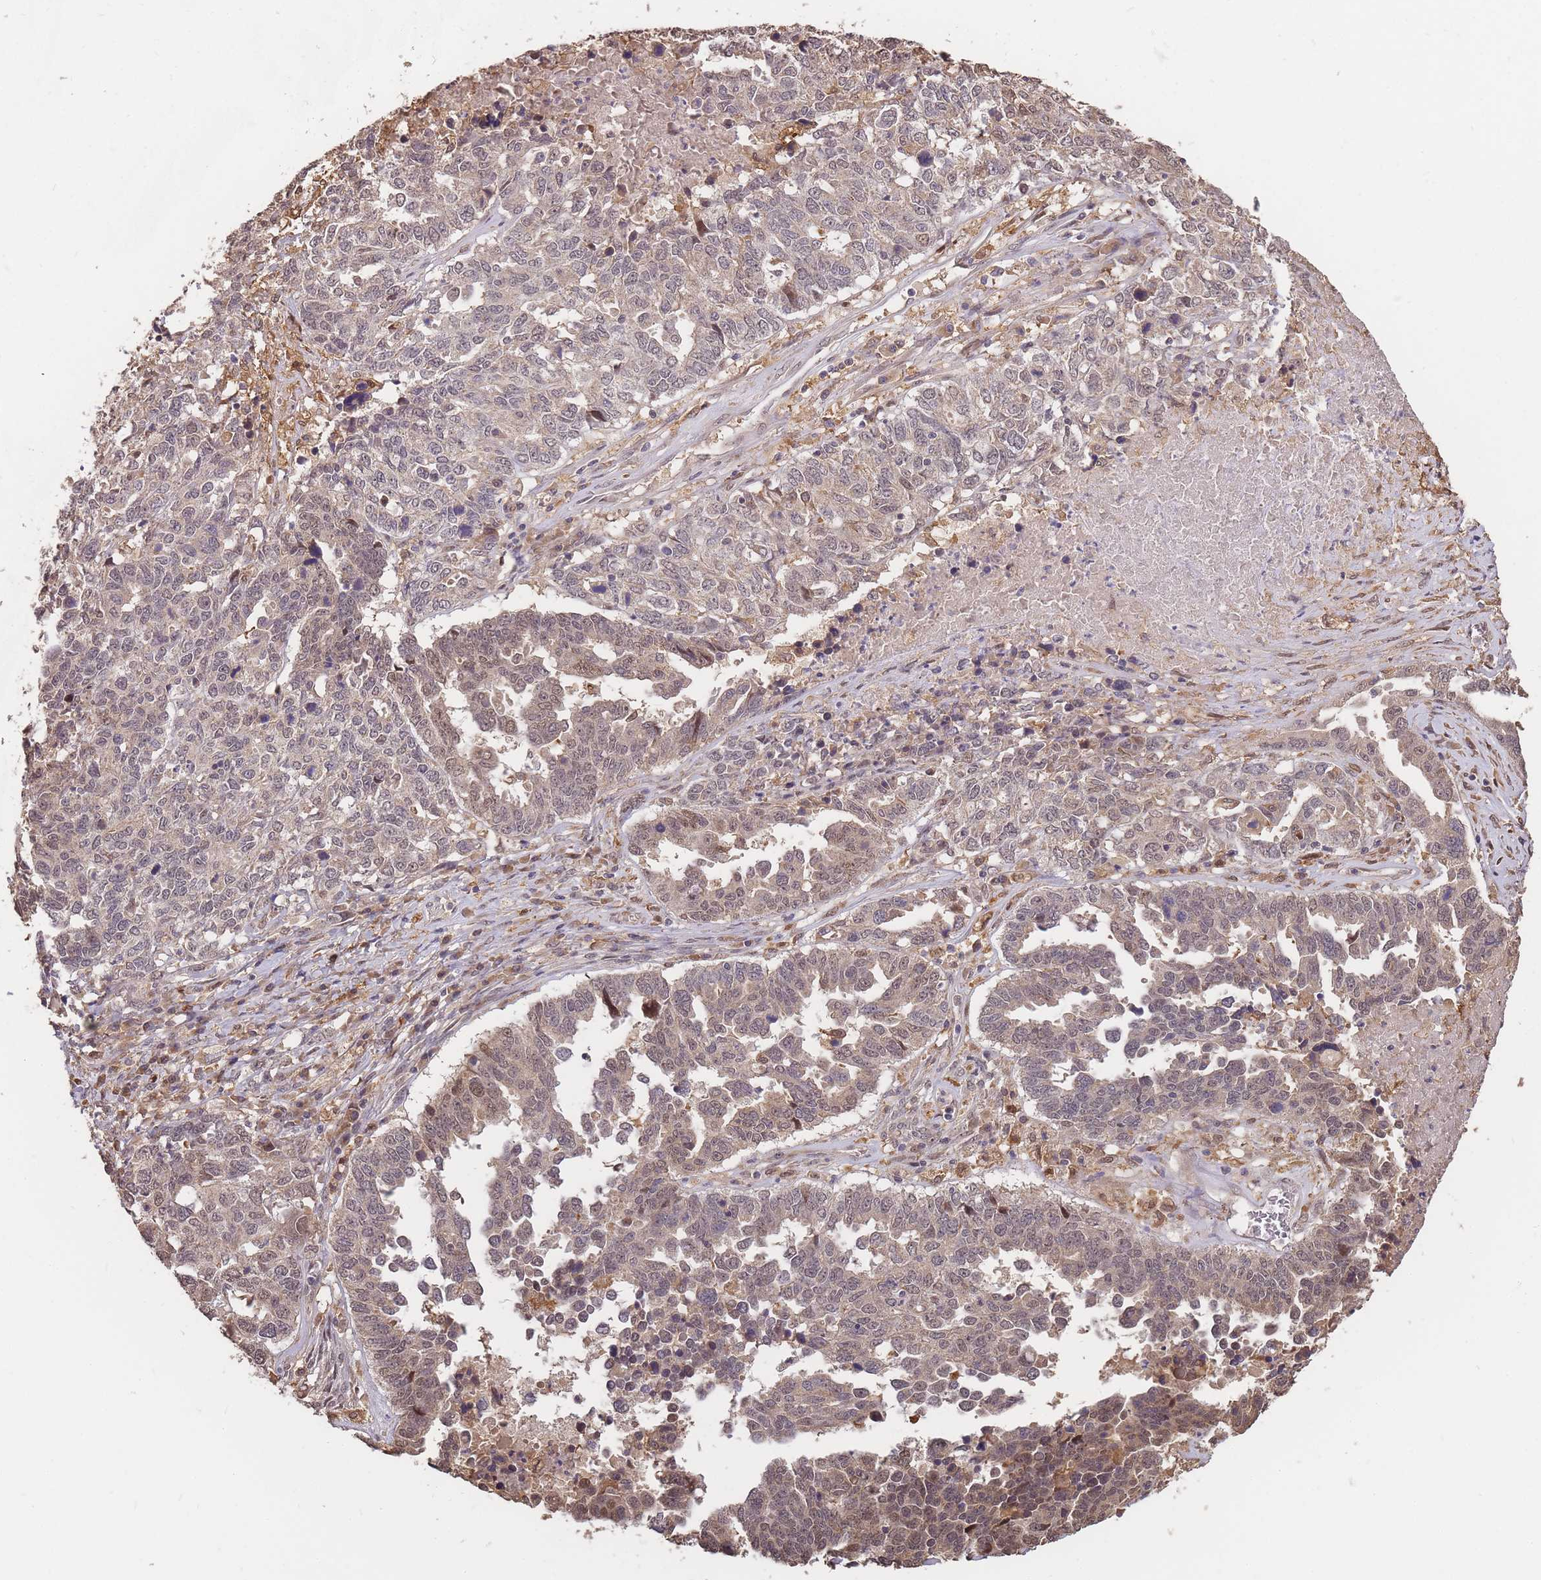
{"staining": {"intensity": "weak", "quantity": "25%-75%", "location": "nuclear"}, "tissue": "ovarian cancer", "cell_type": "Tumor cells", "image_type": "cancer", "snomed": [{"axis": "morphology", "description": "Carcinoma, endometroid"}, {"axis": "topography", "description": "Ovary"}], "caption": "This is a micrograph of immunohistochemistry staining of endometroid carcinoma (ovarian), which shows weak expression in the nuclear of tumor cells.", "gene": "CDKN2AIPNL", "patient": {"sex": "female", "age": 62}}